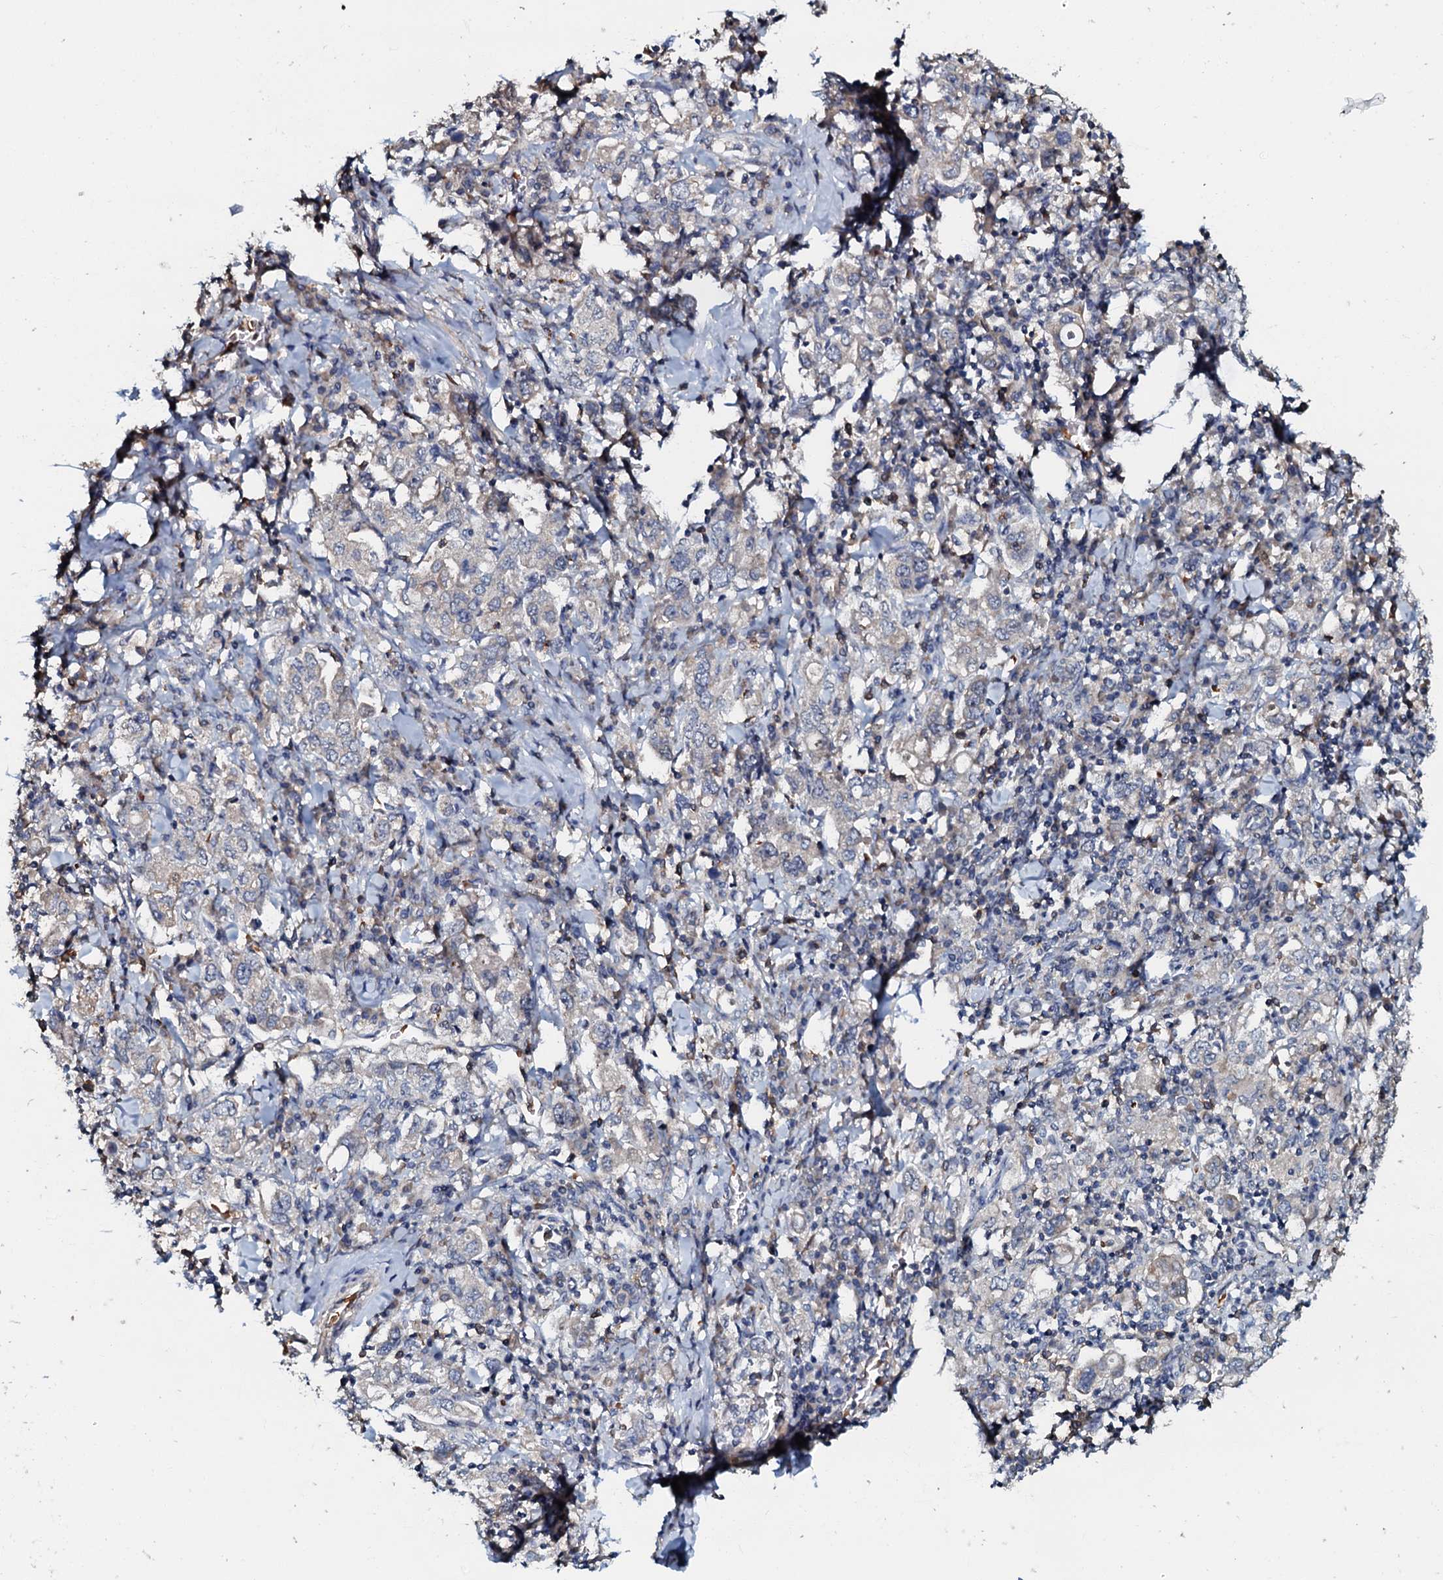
{"staining": {"intensity": "negative", "quantity": "none", "location": "none"}, "tissue": "stomach cancer", "cell_type": "Tumor cells", "image_type": "cancer", "snomed": [{"axis": "morphology", "description": "Adenocarcinoma, NOS"}, {"axis": "topography", "description": "Stomach, upper"}], "caption": "Histopathology image shows no protein expression in tumor cells of stomach adenocarcinoma tissue.", "gene": "CPNE2", "patient": {"sex": "male", "age": 62}}